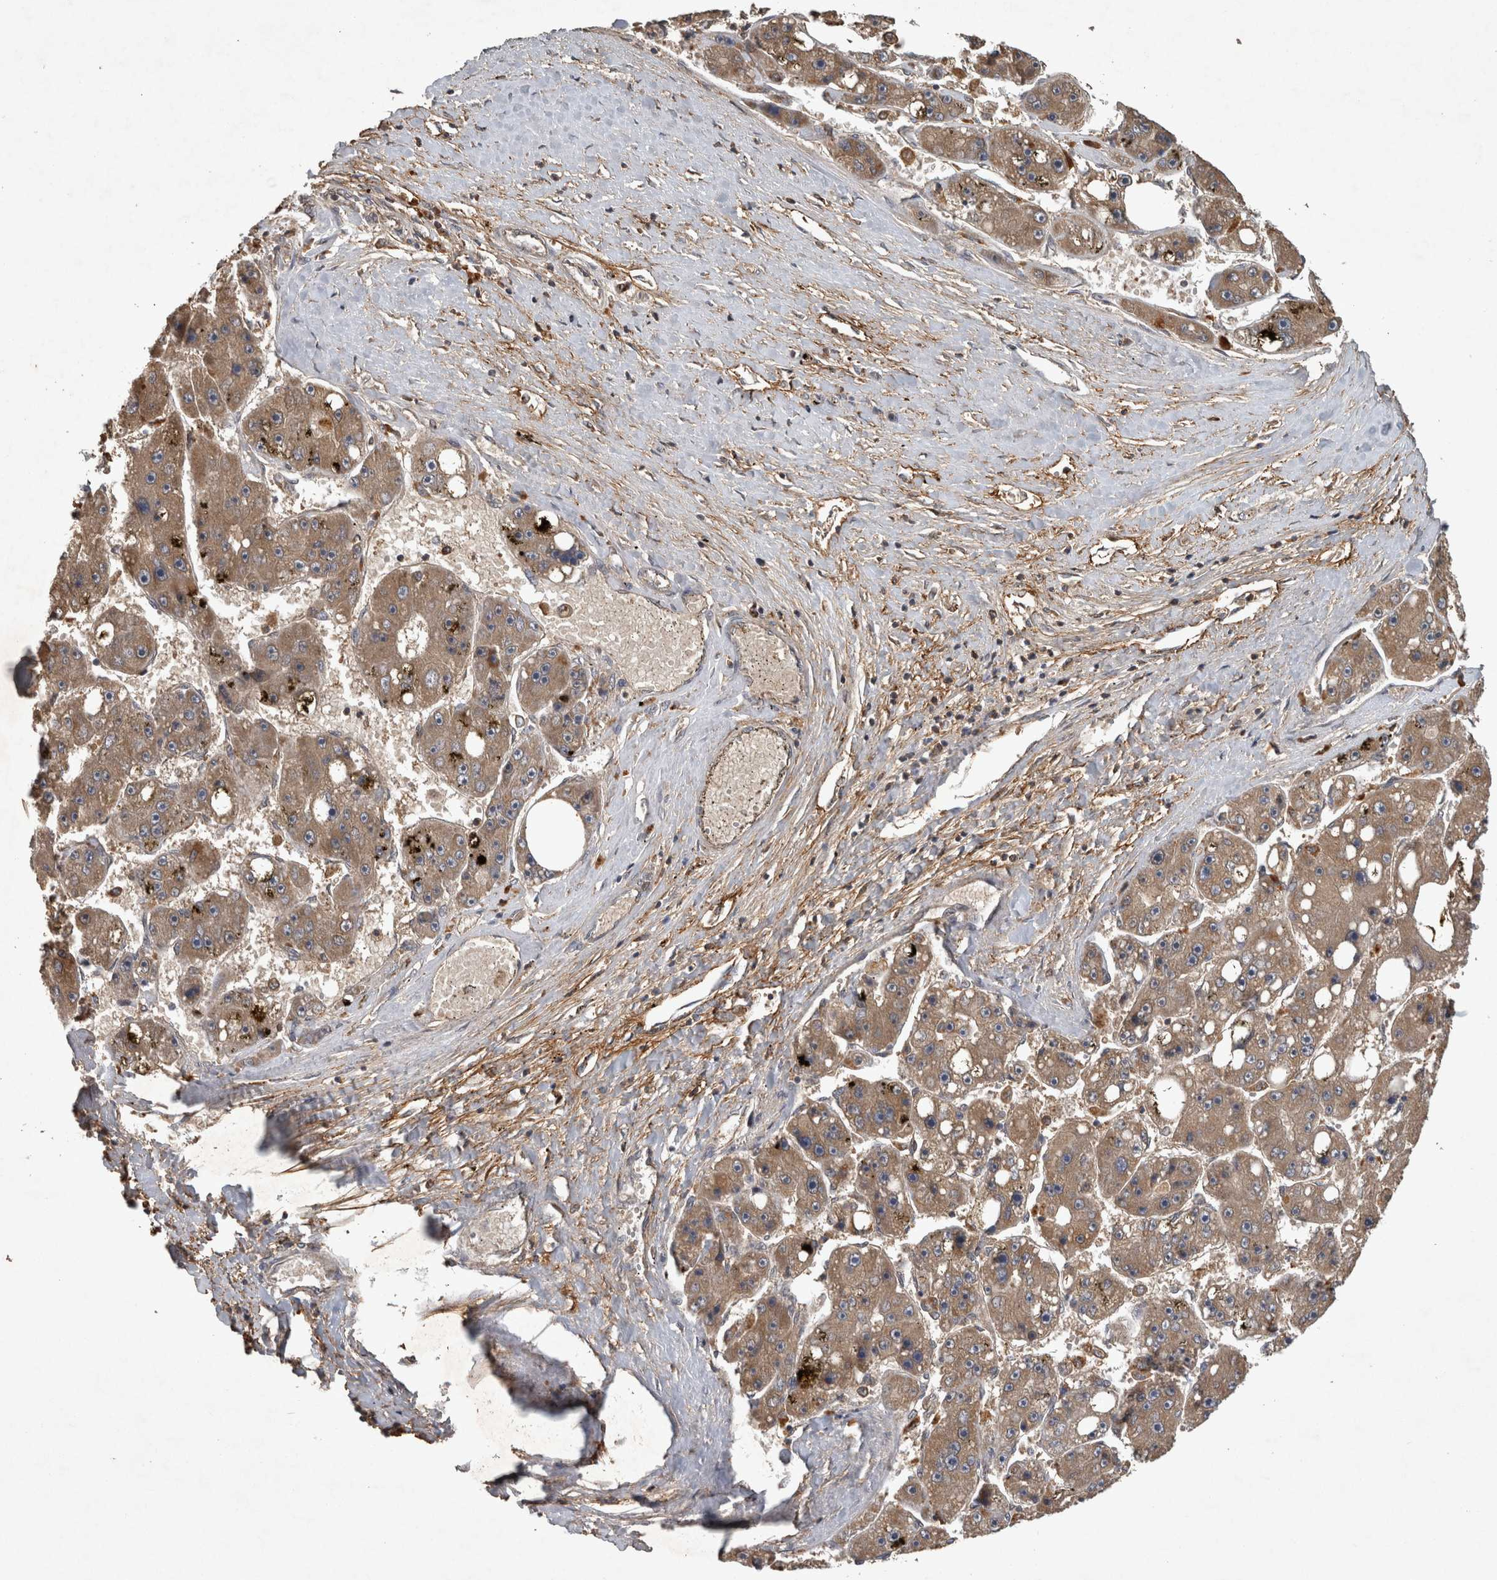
{"staining": {"intensity": "moderate", "quantity": ">75%", "location": "cytoplasmic/membranous"}, "tissue": "liver cancer", "cell_type": "Tumor cells", "image_type": "cancer", "snomed": [{"axis": "morphology", "description": "Carcinoma, Hepatocellular, NOS"}, {"axis": "topography", "description": "Liver"}], "caption": "Protein expression analysis of liver cancer shows moderate cytoplasmic/membranous positivity in approximately >75% of tumor cells.", "gene": "TRMT61B", "patient": {"sex": "female", "age": 61}}